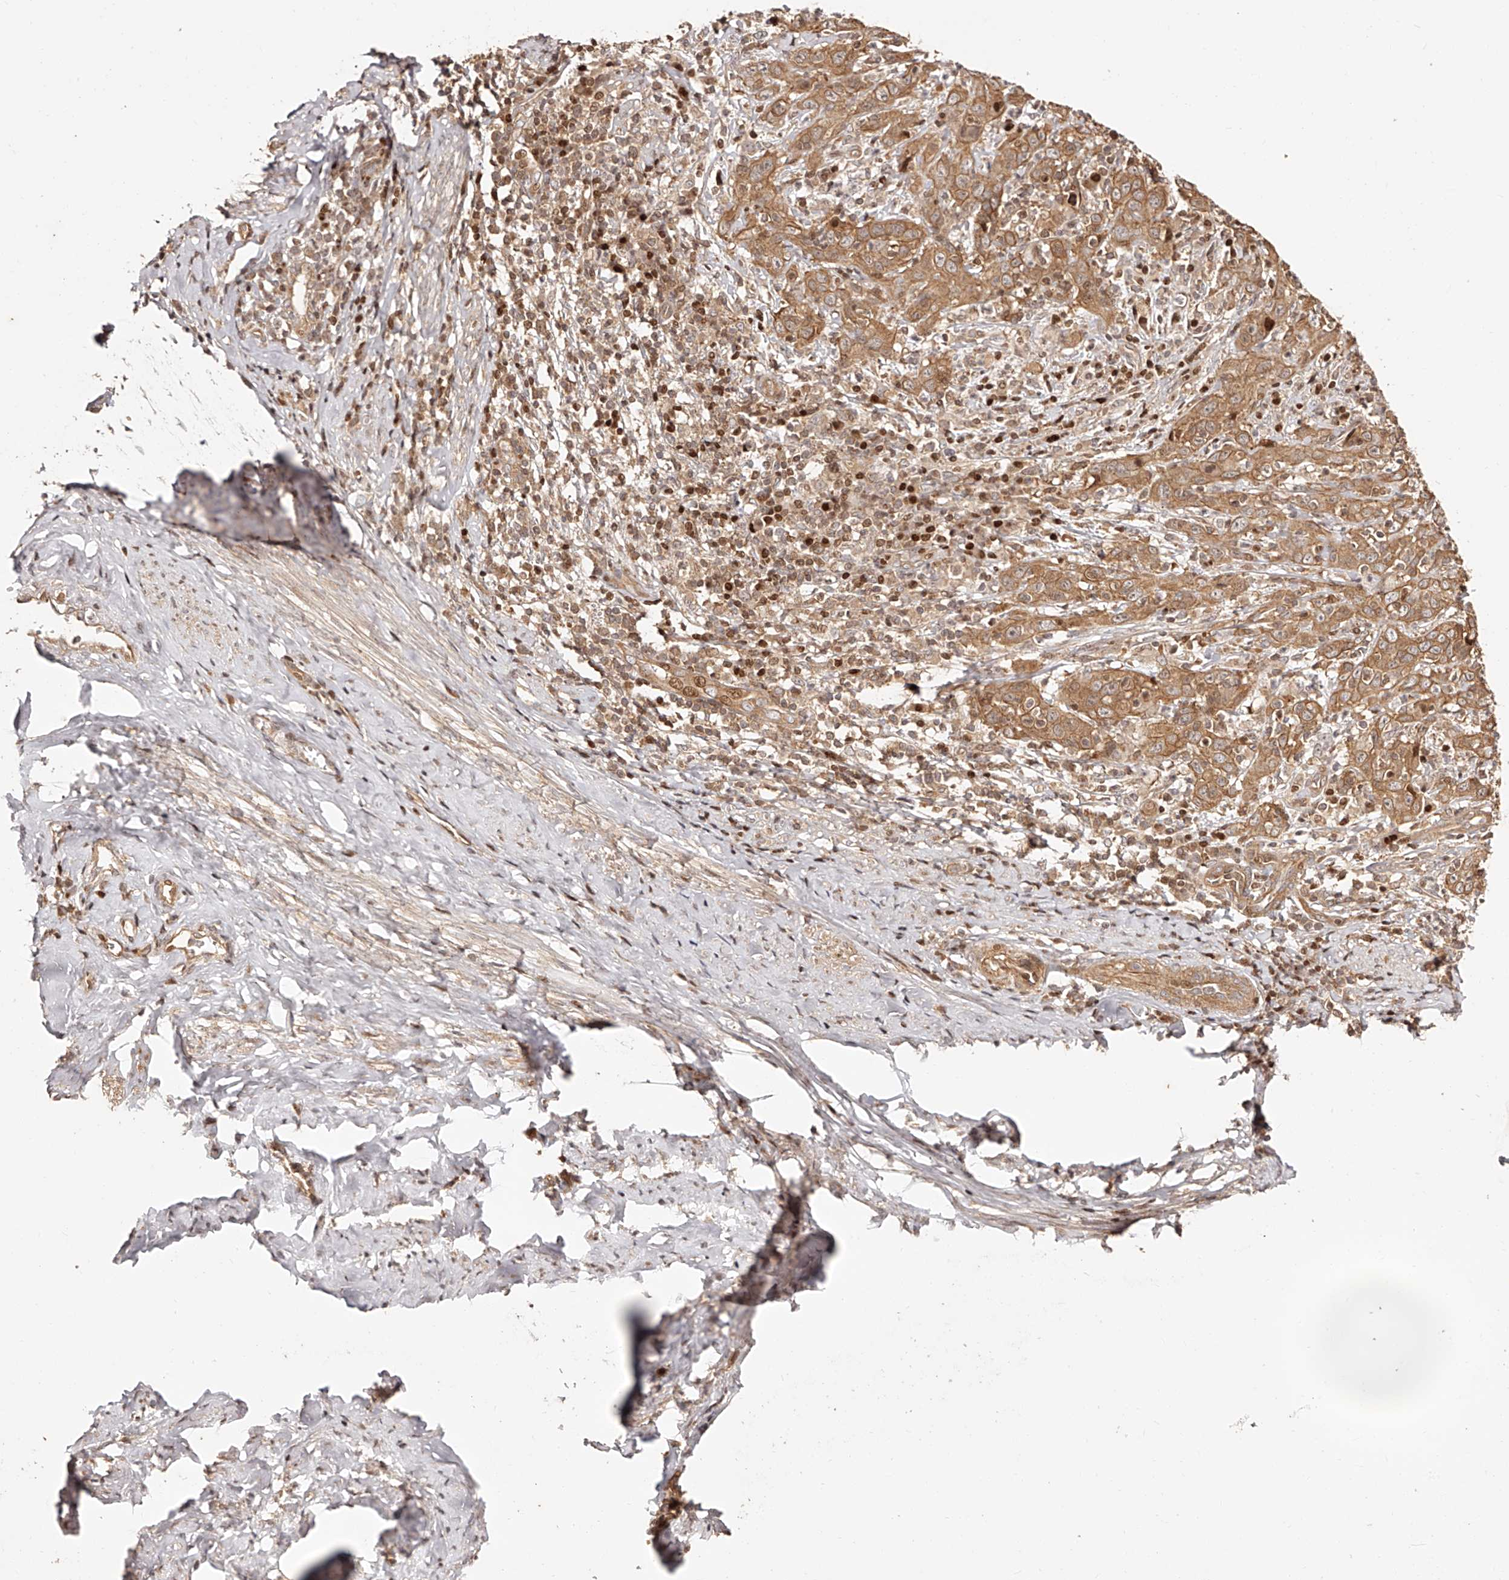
{"staining": {"intensity": "moderate", "quantity": ">75%", "location": "cytoplasmic/membranous"}, "tissue": "cervical cancer", "cell_type": "Tumor cells", "image_type": "cancer", "snomed": [{"axis": "morphology", "description": "Squamous cell carcinoma, NOS"}, {"axis": "topography", "description": "Cervix"}], "caption": "Moderate cytoplasmic/membranous staining is seen in about >75% of tumor cells in cervical cancer (squamous cell carcinoma).", "gene": "PFDN2", "patient": {"sex": "female", "age": 46}}